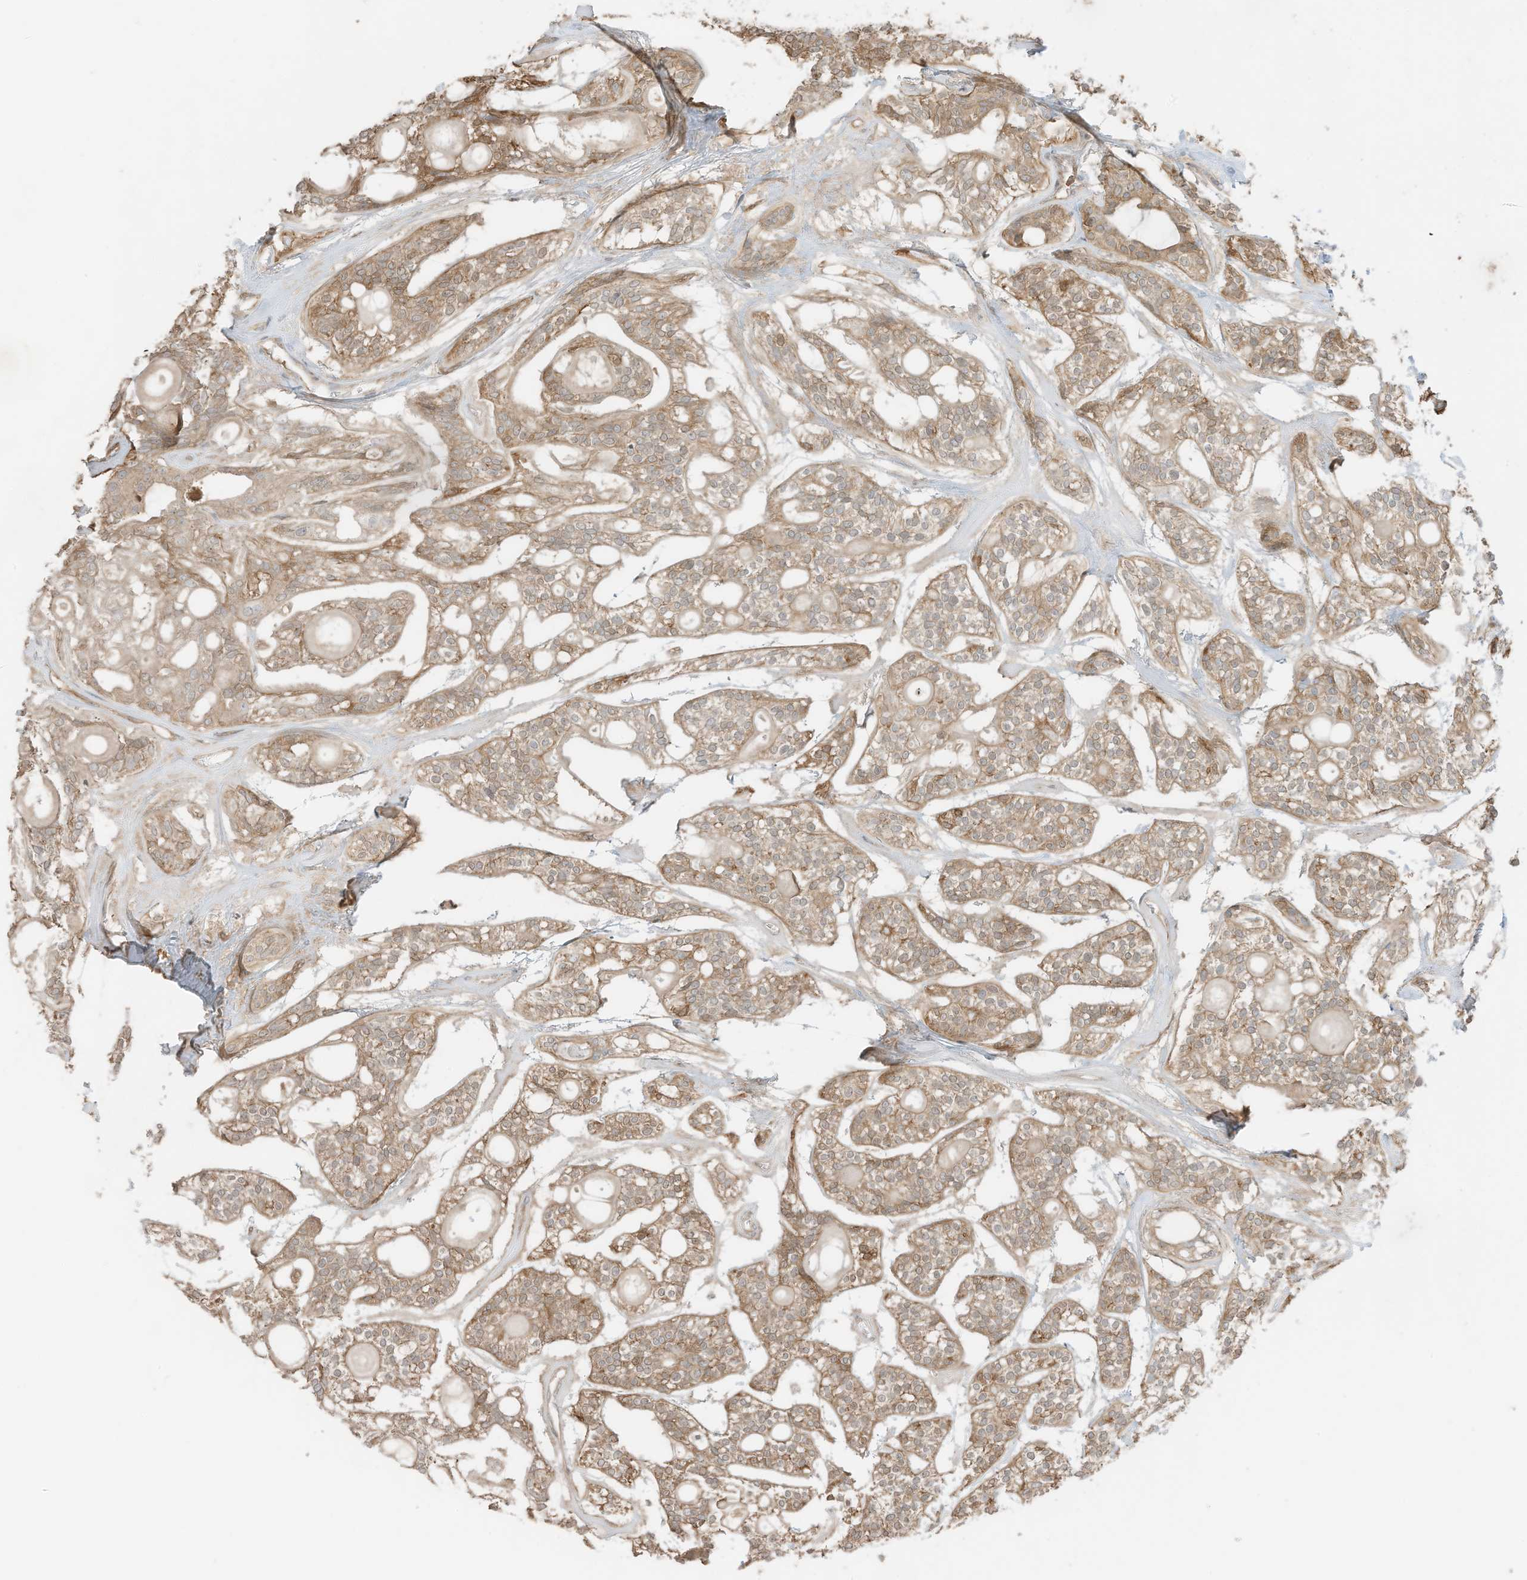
{"staining": {"intensity": "moderate", "quantity": ">75%", "location": "cytoplasmic/membranous"}, "tissue": "head and neck cancer", "cell_type": "Tumor cells", "image_type": "cancer", "snomed": [{"axis": "morphology", "description": "Adenocarcinoma, NOS"}, {"axis": "topography", "description": "Head-Neck"}], "caption": "This is an image of immunohistochemistry (IHC) staining of adenocarcinoma (head and neck), which shows moderate expression in the cytoplasmic/membranous of tumor cells.", "gene": "SLC25A12", "patient": {"sex": "male", "age": 66}}